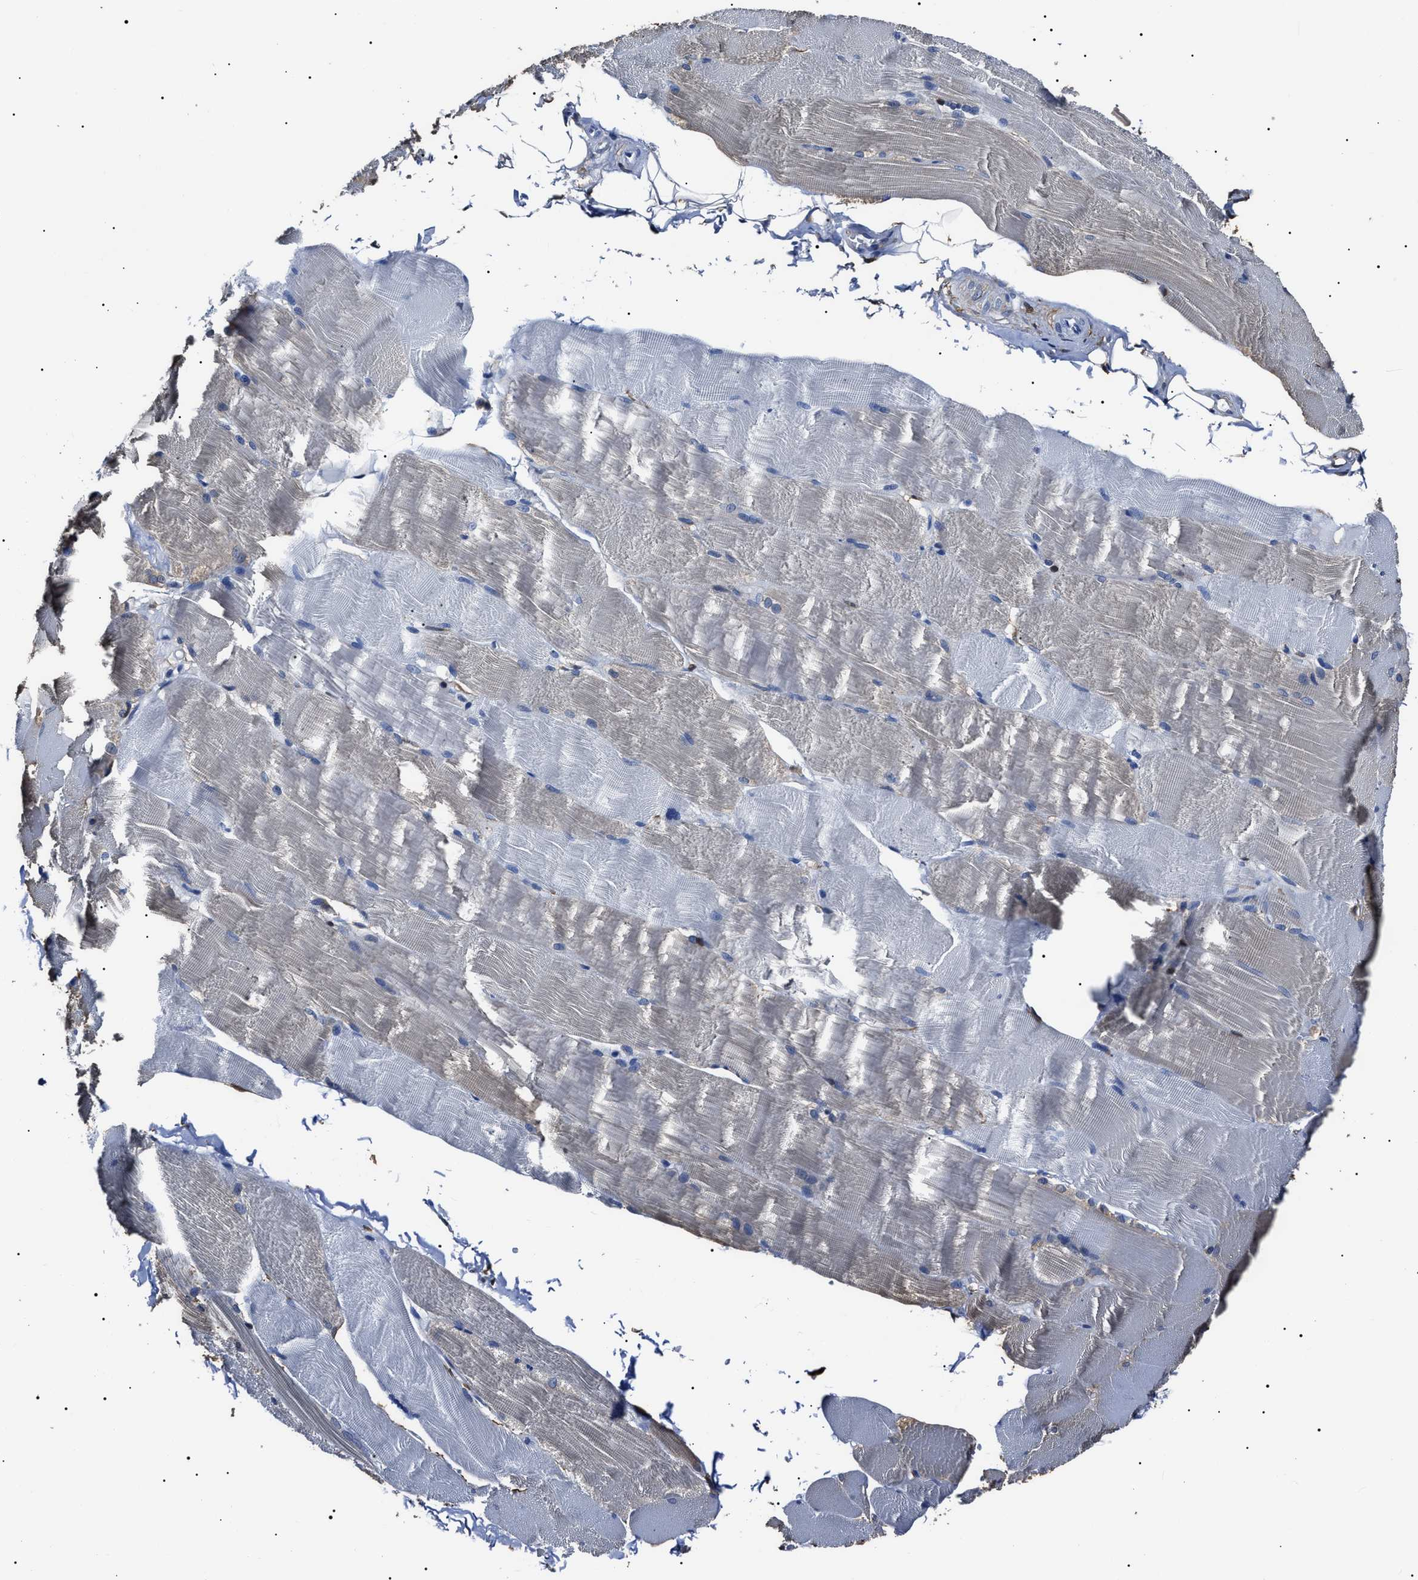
{"staining": {"intensity": "negative", "quantity": "none", "location": "none"}, "tissue": "skeletal muscle", "cell_type": "Myocytes", "image_type": "normal", "snomed": [{"axis": "morphology", "description": "Normal tissue, NOS"}, {"axis": "topography", "description": "Skin"}, {"axis": "topography", "description": "Skeletal muscle"}], "caption": "Myocytes are negative for brown protein staining in benign skeletal muscle.", "gene": "ALDH1A1", "patient": {"sex": "male", "age": 83}}